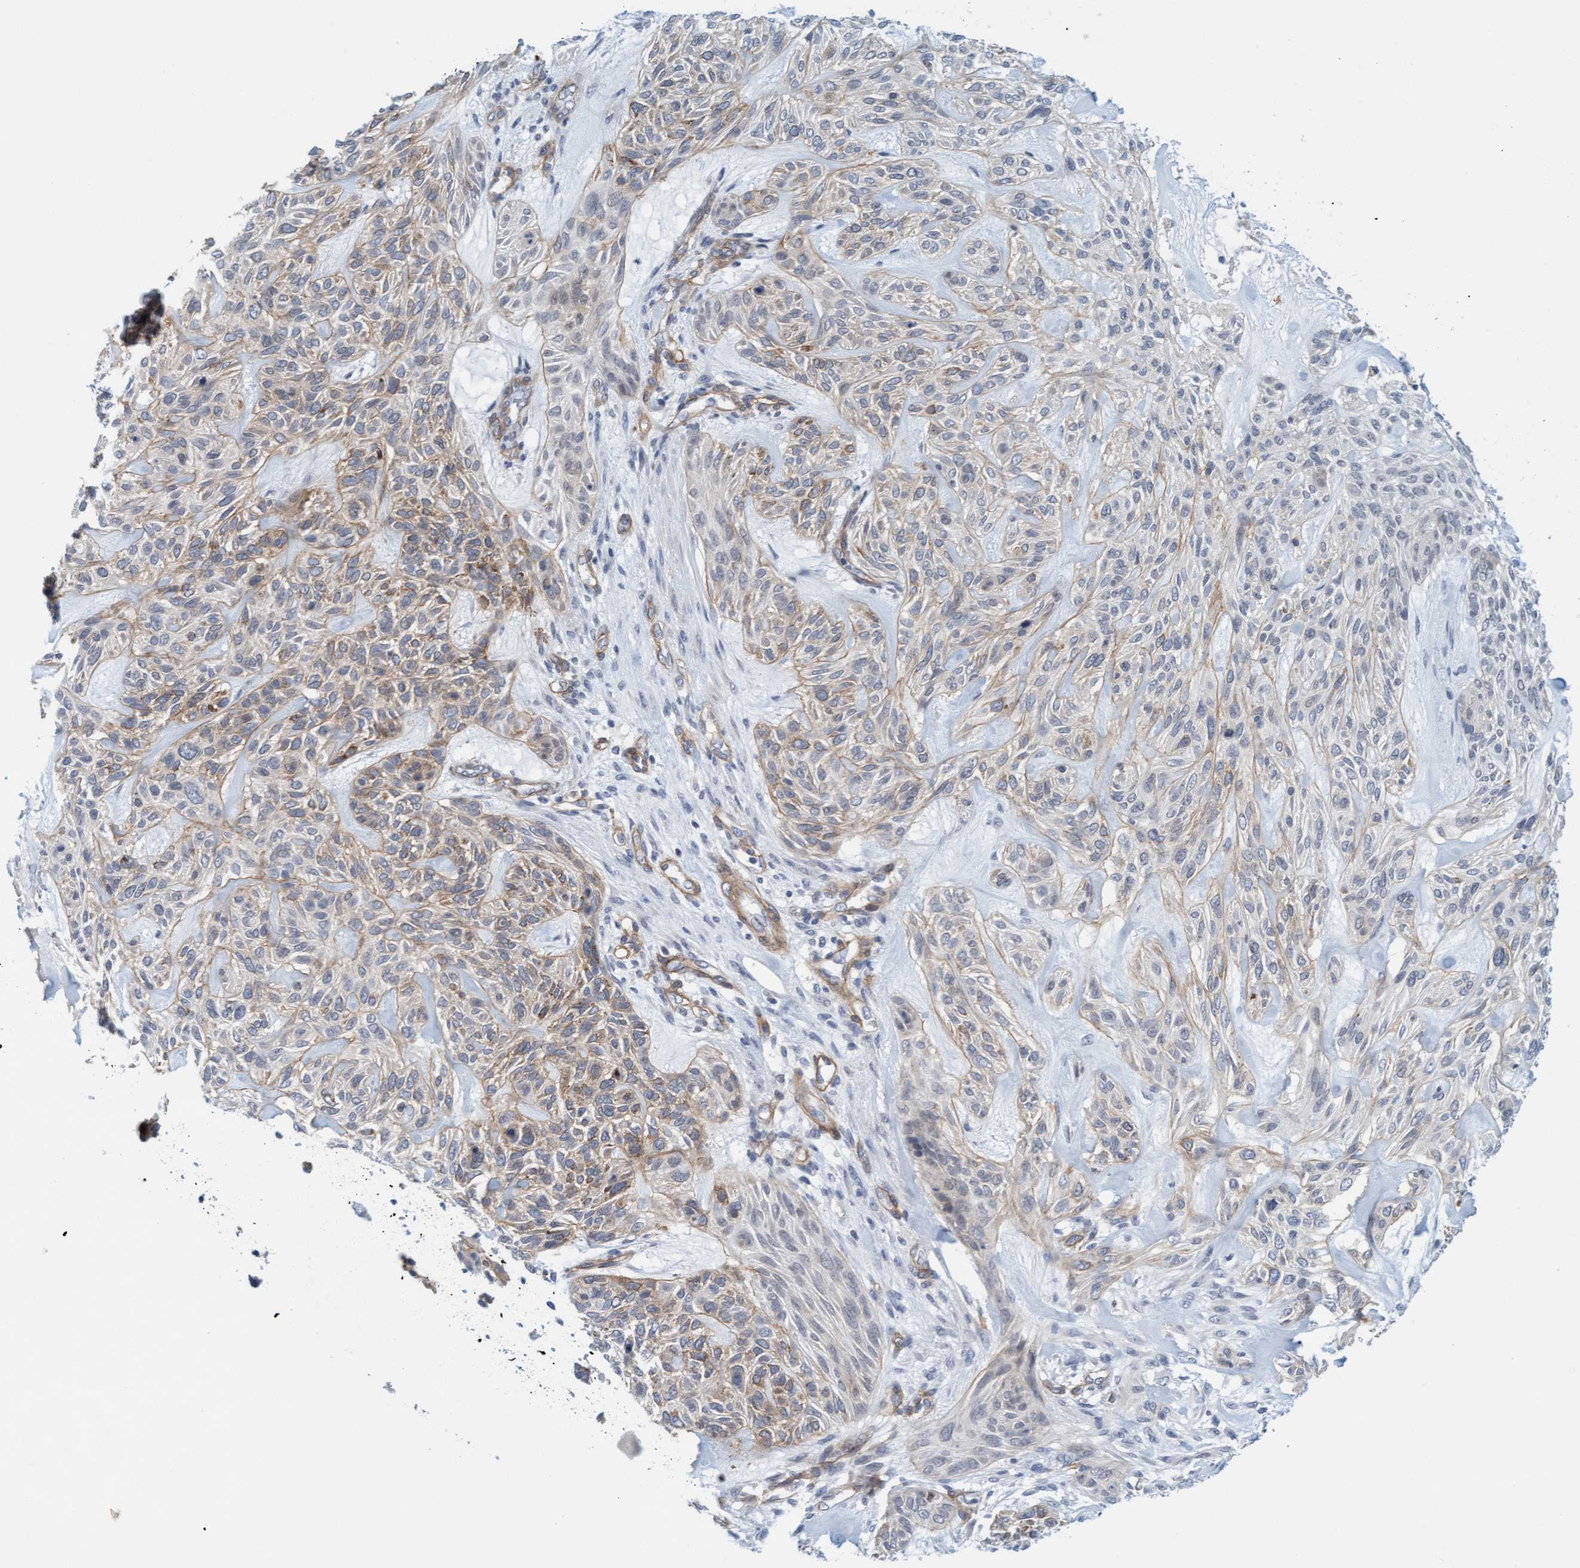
{"staining": {"intensity": "weak", "quantity": "25%-75%", "location": "cytoplasmic/membranous"}, "tissue": "skin cancer", "cell_type": "Tumor cells", "image_type": "cancer", "snomed": [{"axis": "morphology", "description": "Basal cell carcinoma"}, {"axis": "topography", "description": "Skin"}], "caption": "About 25%-75% of tumor cells in human skin basal cell carcinoma demonstrate weak cytoplasmic/membranous protein positivity as visualized by brown immunohistochemical staining.", "gene": "TSTD2", "patient": {"sex": "male", "age": 55}}